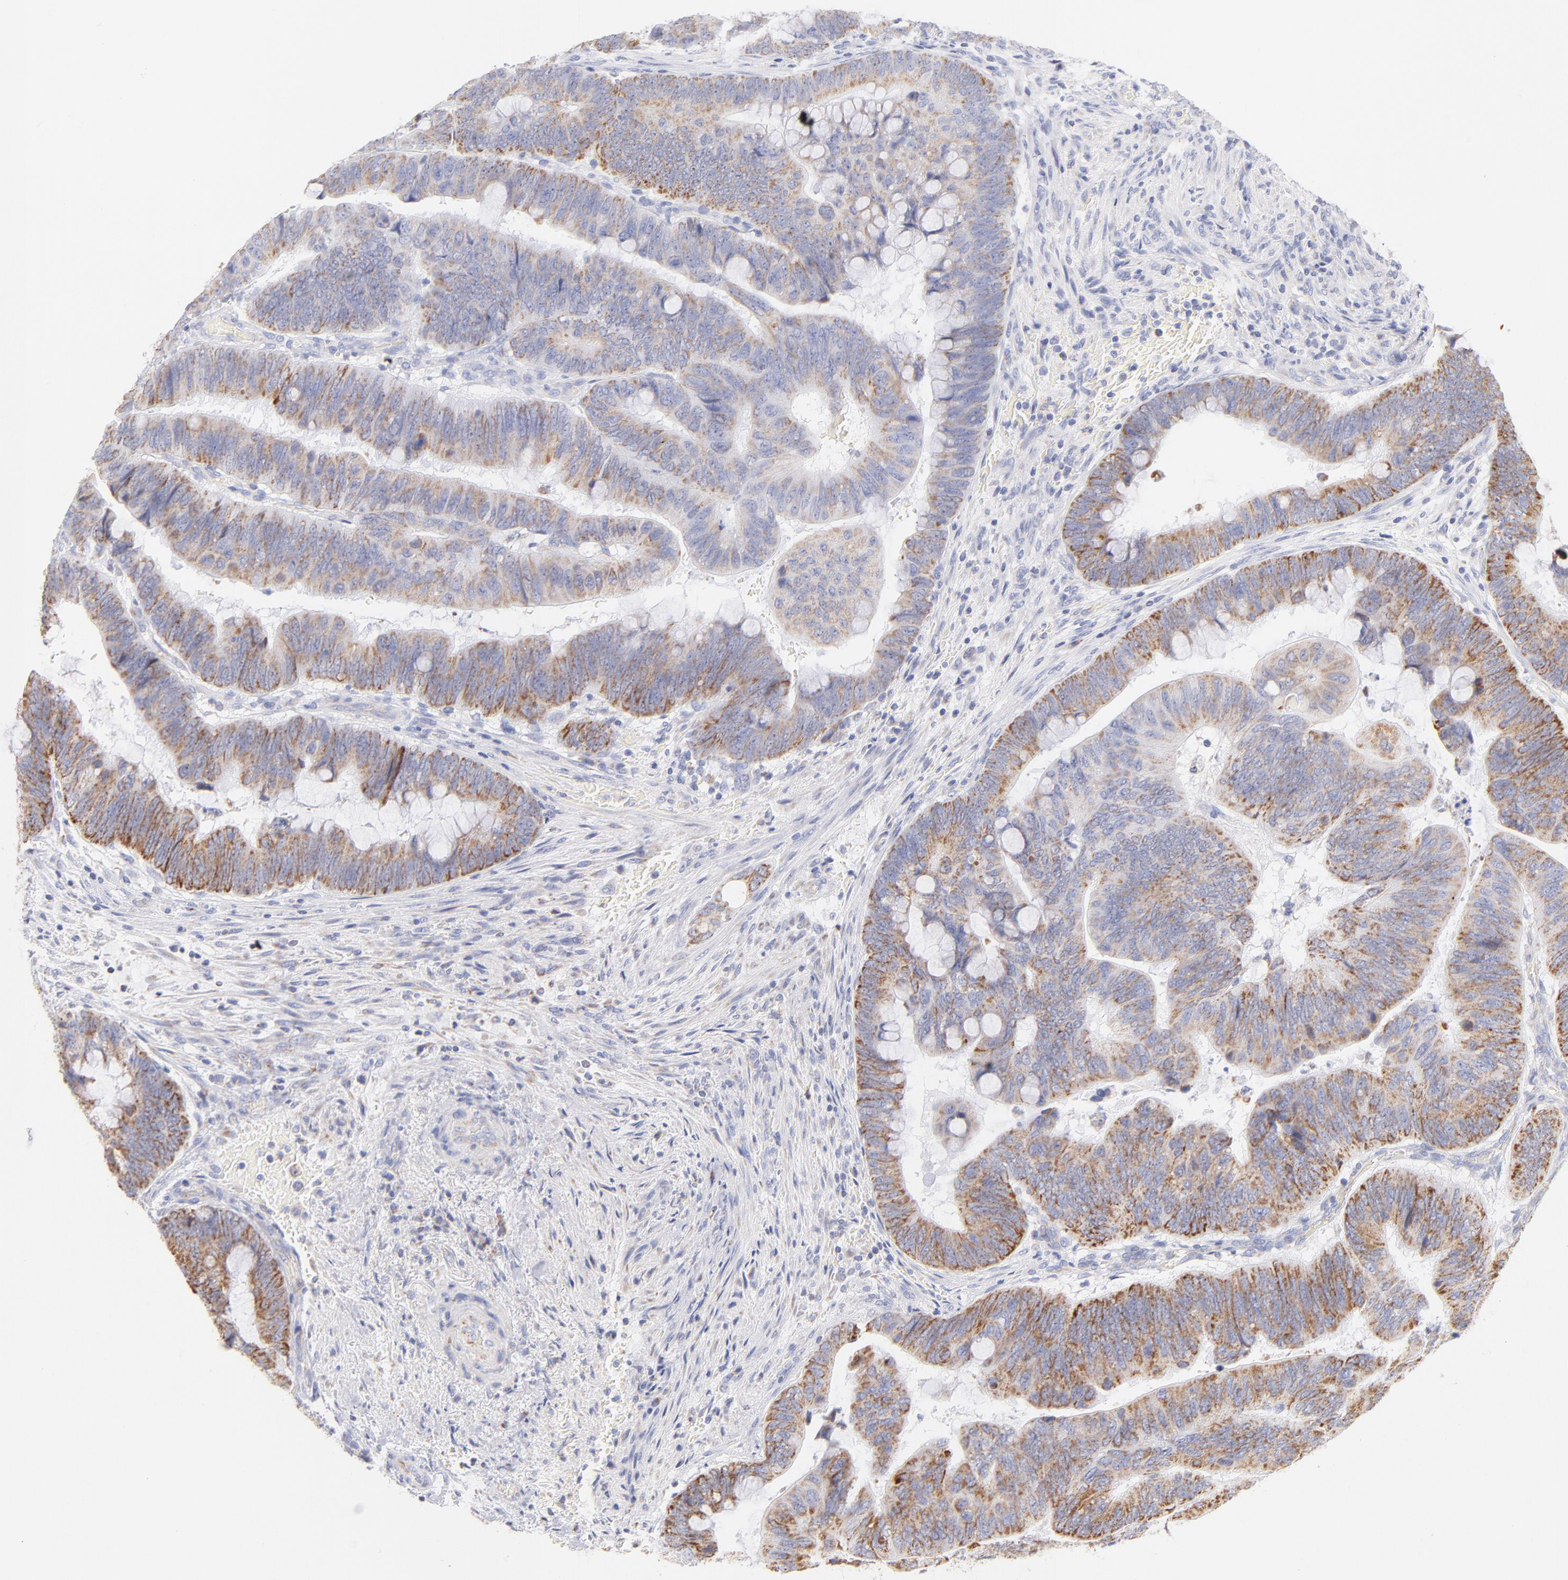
{"staining": {"intensity": "moderate", "quantity": ">75%", "location": "cytoplasmic/membranous"}, "tissue": "colorectal cancer", "cell_type": "Tumor cells", "image_type": "cancer", "snomed": [{"axis": "morphology", "description": "Normal tissue, NOS"}, {"axis": "morphology", "description": "Adenocarcinoma, NOS"}, {"axis": "topography", "description": "Rectum"}], "caption": "Immunohistochemistry (IHC) of human adenocarcinoma (colorectal) displays medium levels of moderate cytoplasmic/membranous positivity in approximately >75% of tumor cells.", "gene": "AIFM1", "patient": {"sex": "male", "age": 92}}